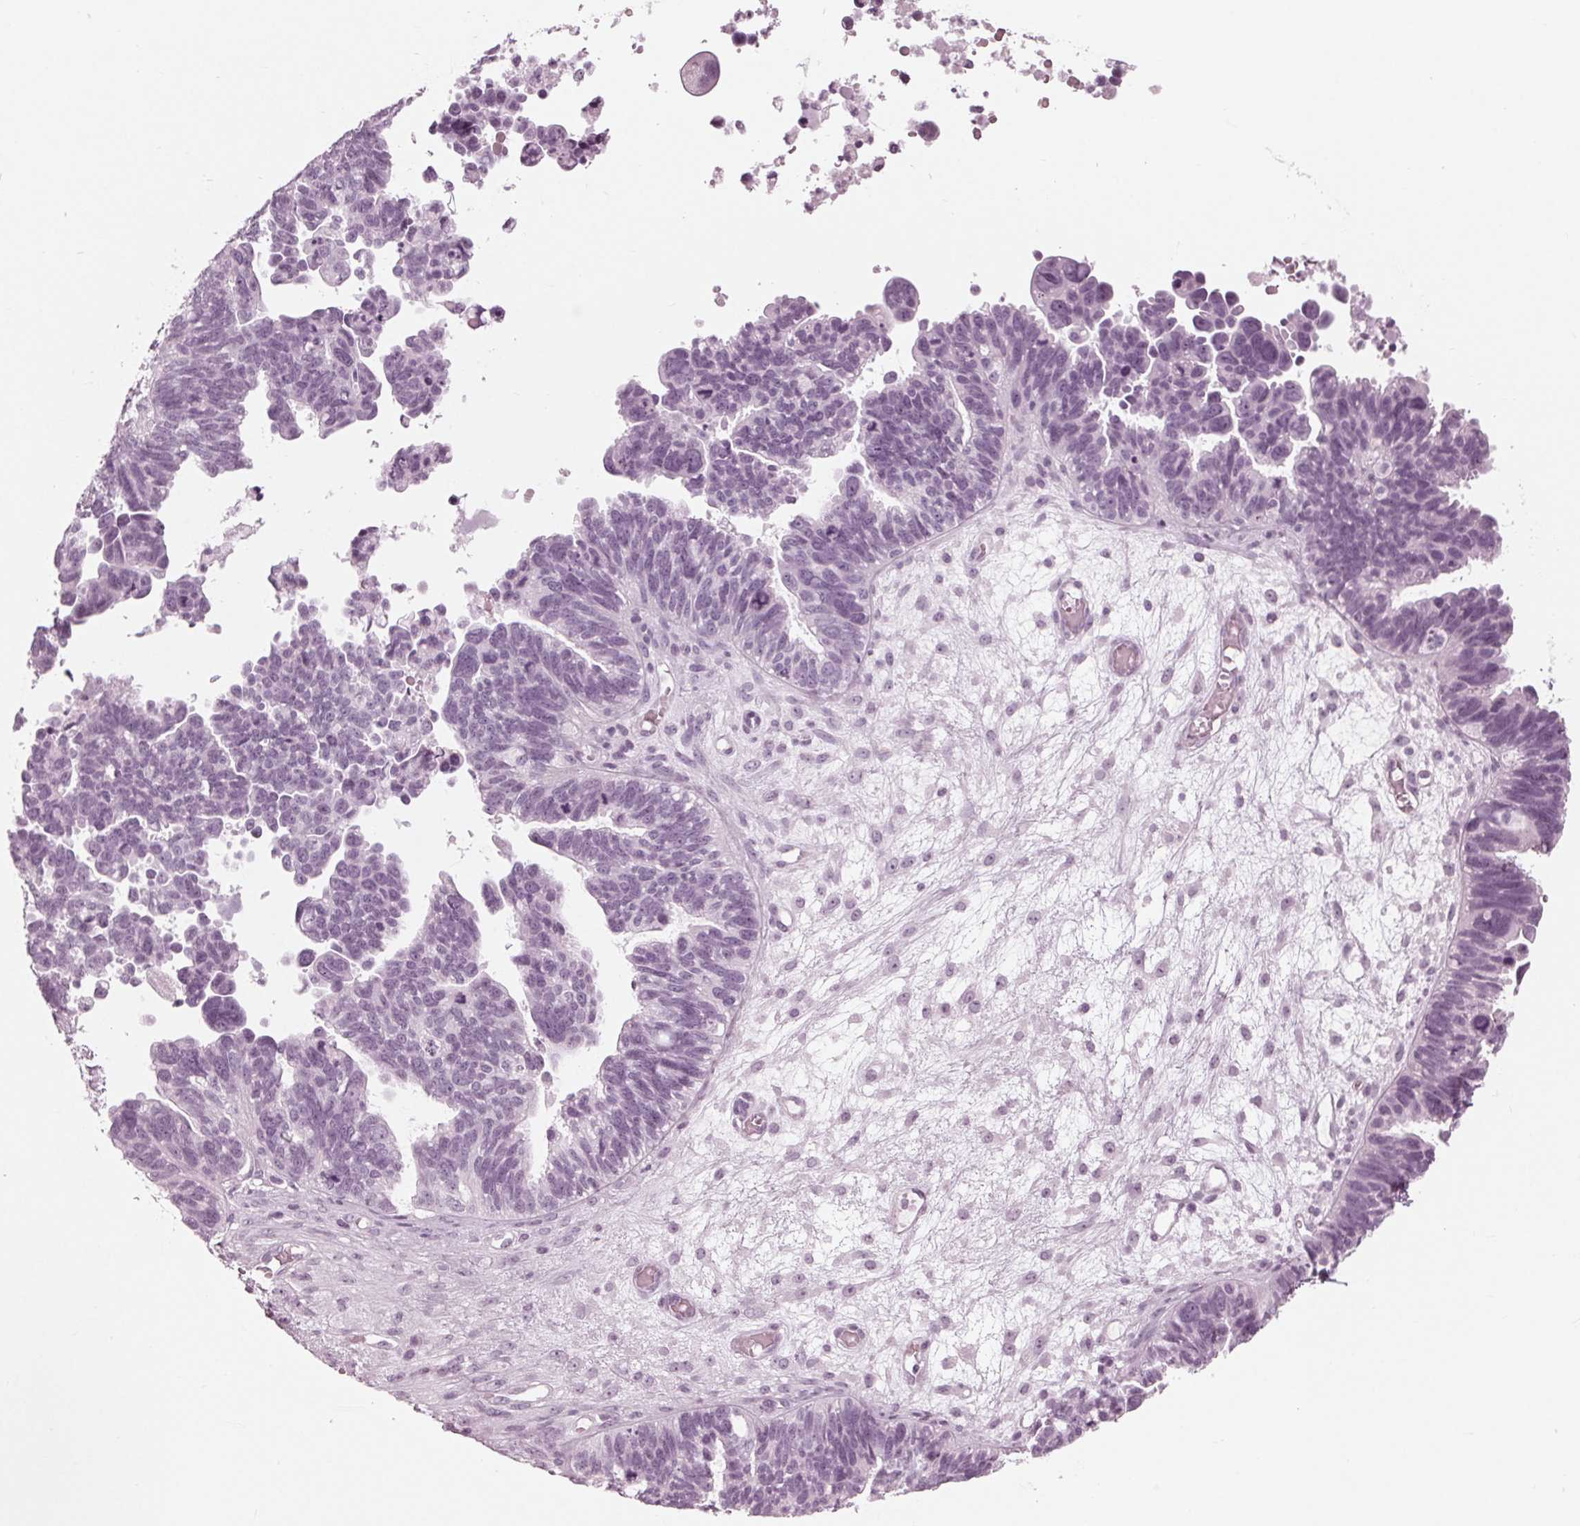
{"staining": {"intensity": "negative", "quantity": "none", "location": "none"}, "tissue": "ovarian cancer", "cell_type": "Tumor cells", "image_type": "cancer", "snomed": [{"axis": "morphology", "description": "Cystadenocarcinoma, serous, NOS"}, {"axis": "topography", "description": "Ovary"}], "caption": "Ovarian serous cystadenocarcinoma stained for a protein using IHC shows no positivity tumor cells.", "gene": "KRT28", "patient": {"sex": "female", "age": 60}}